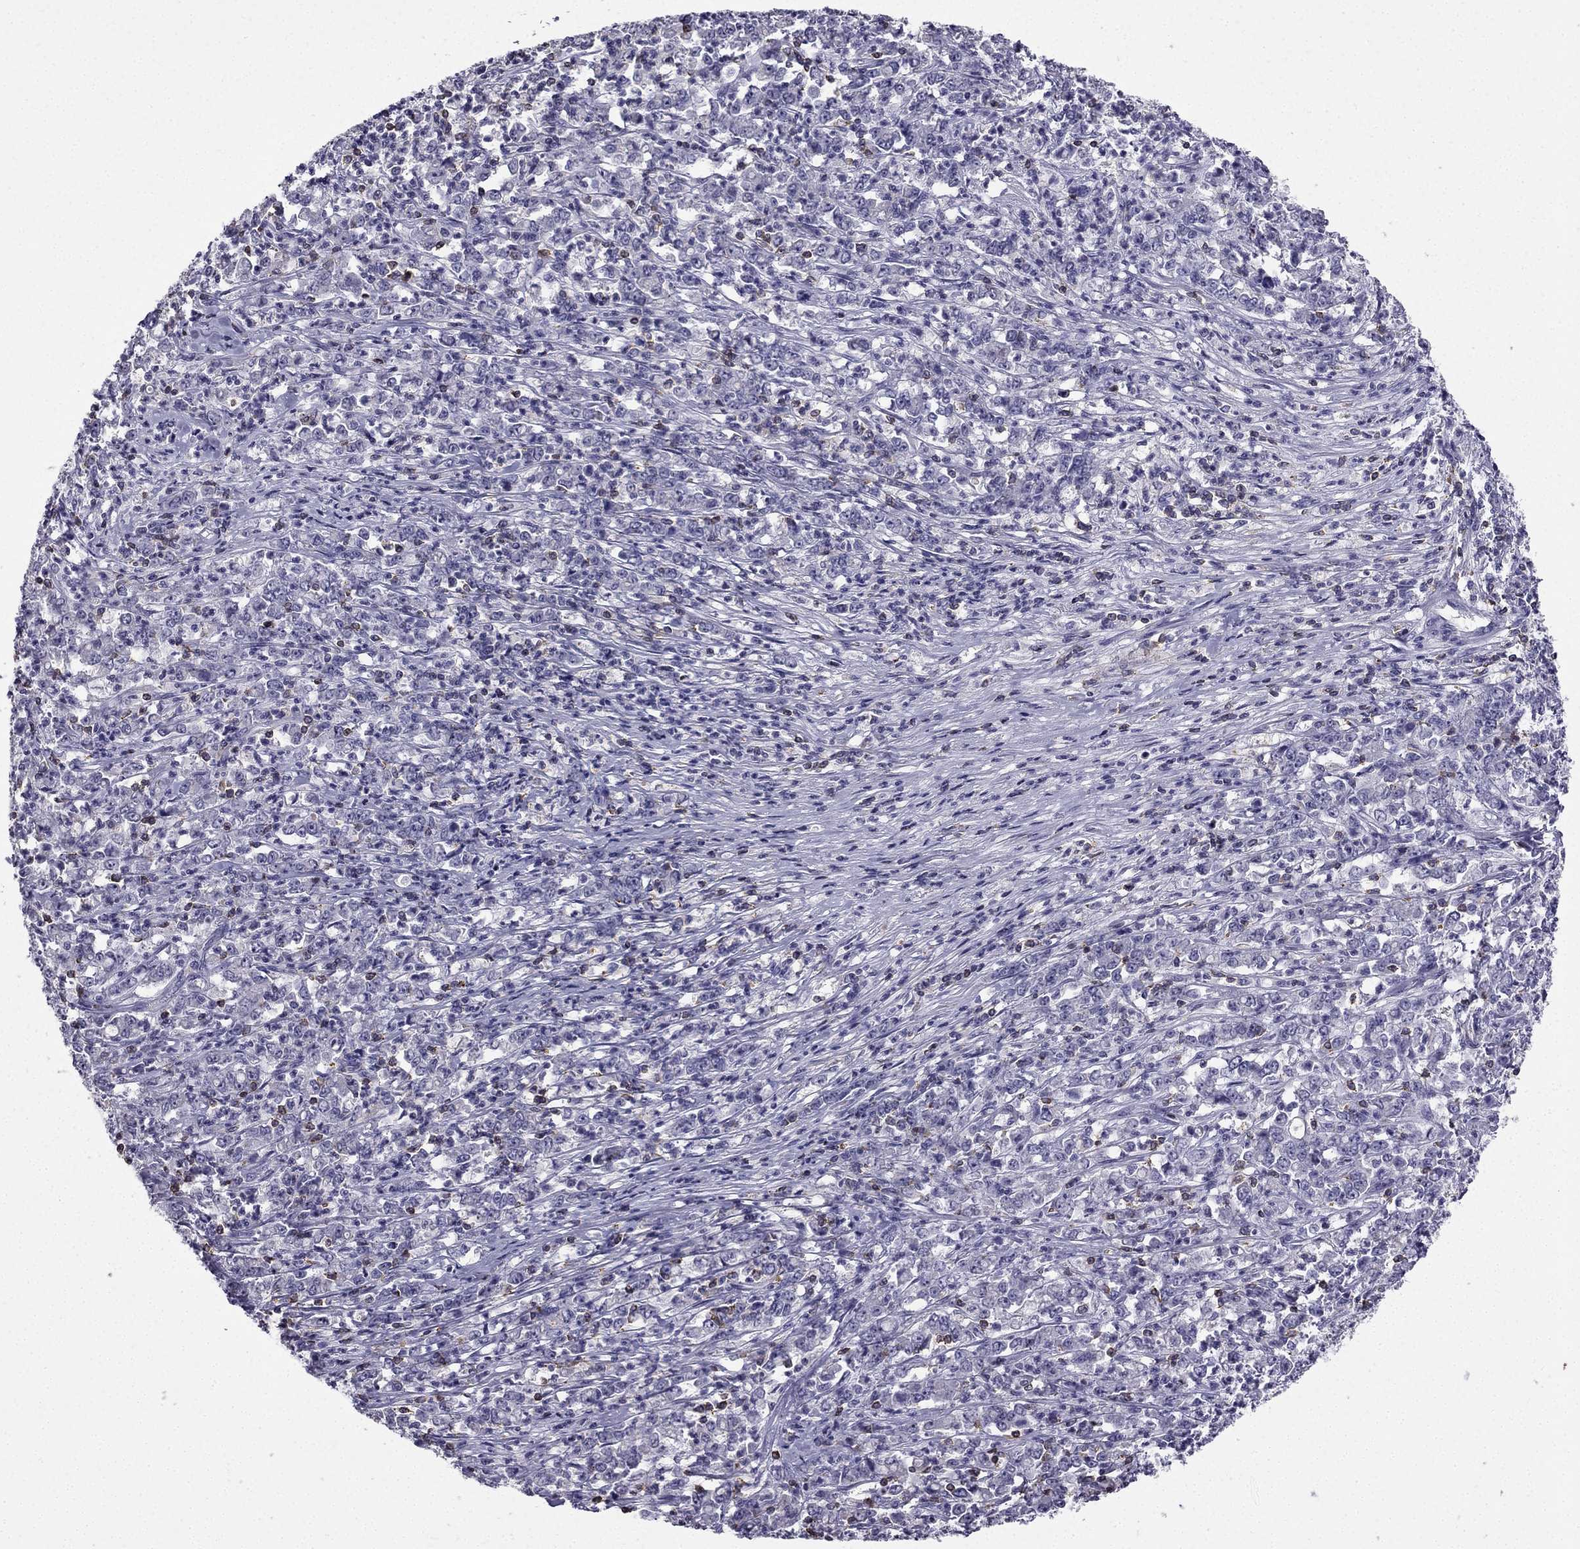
{"staining": {"intensity": "negative", "quantity": "none", "location": "none"}, "tissue": "stomach cancer", "cell_type": "Tumor cells", "image_type": "cancer", "snomed": [{"axis": "morphology", "description": "Adenocarcinoma, NOS"}, {"axis": "topography", "description": "Stomach, lower"}], "caption": "This is an immunohistochemistry photomicrograph of human stomach cancer (adenocarcinoma). There is no staining in tumor cells.", "gene": "CCK", "patient": {"sex": "female", "age": 71}}